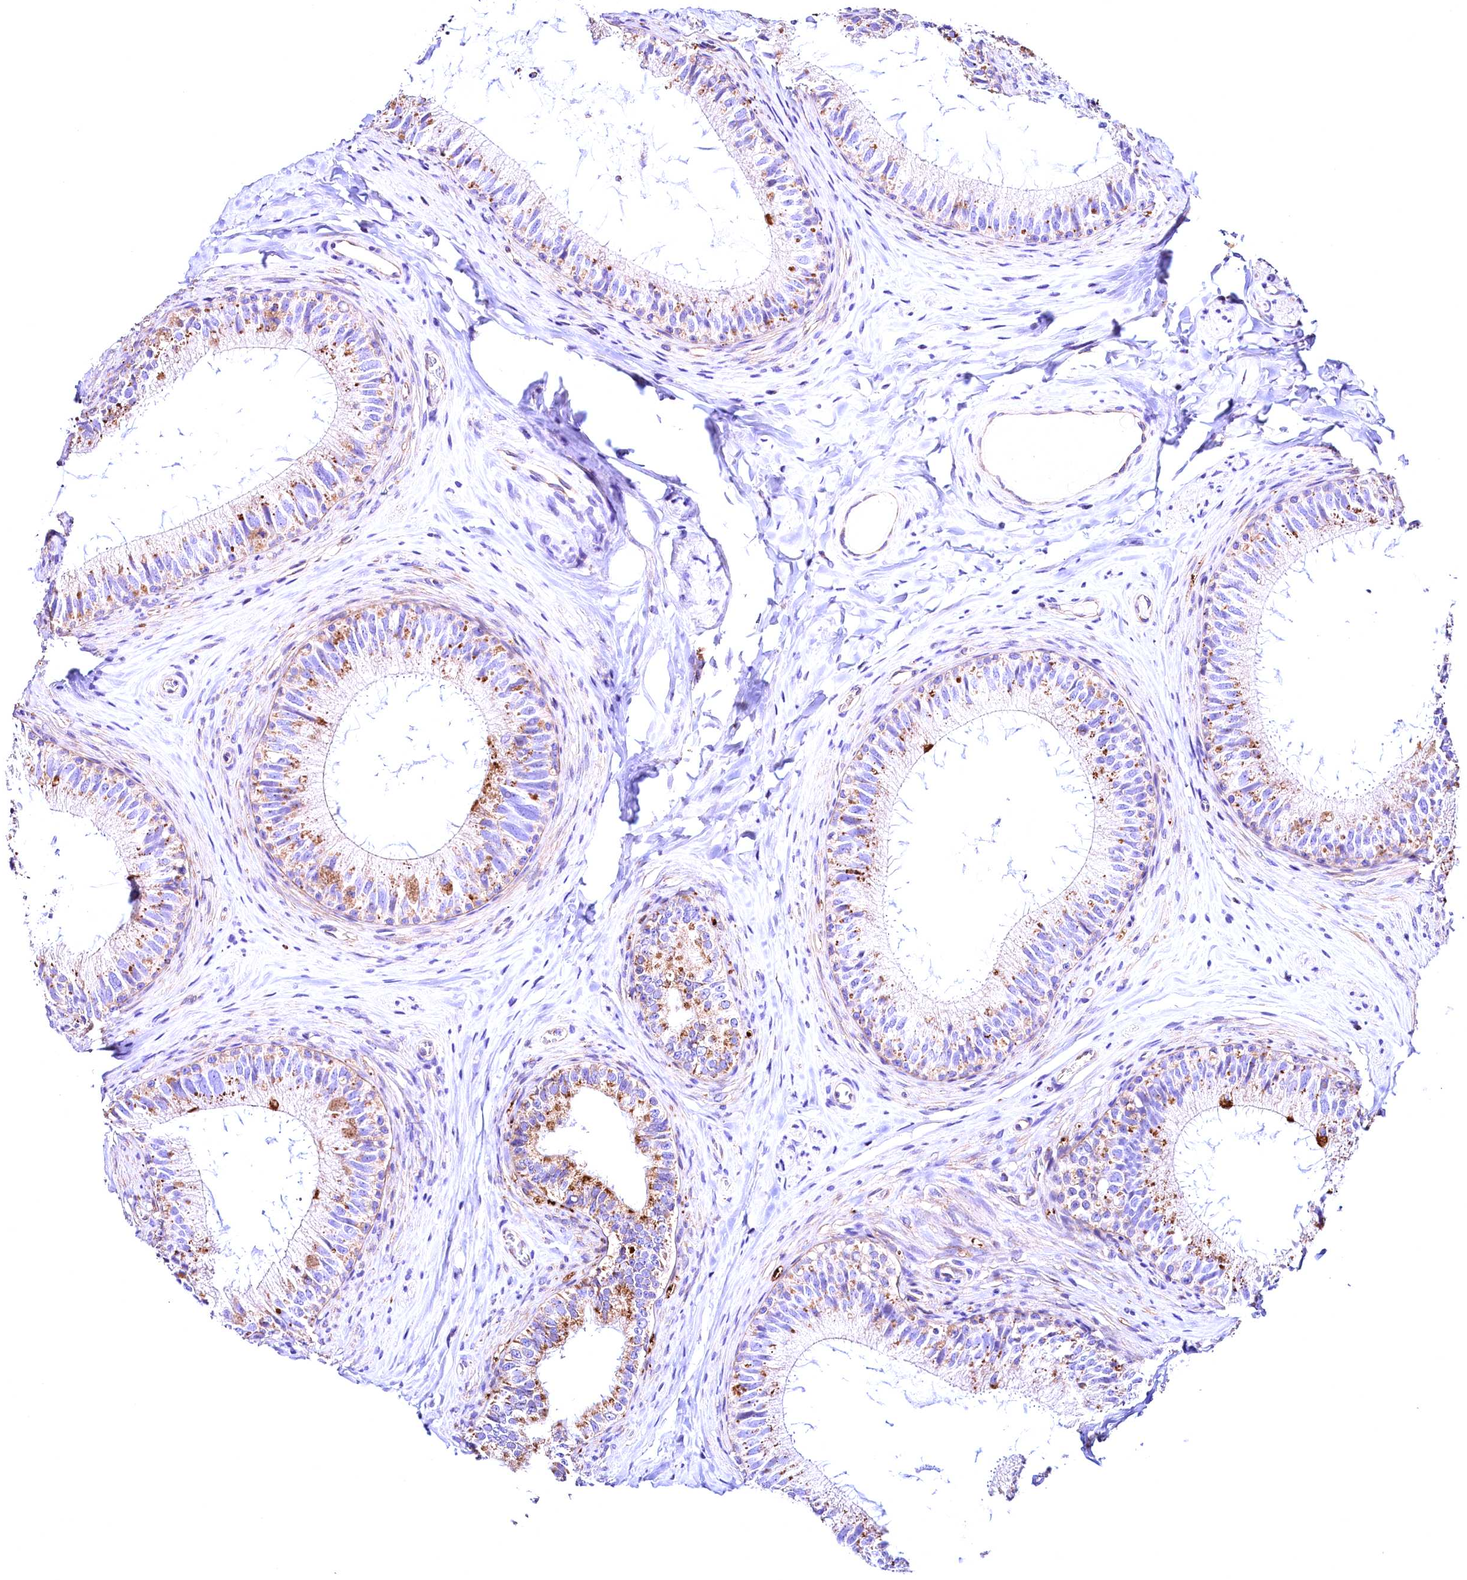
{"staining": {"intensity": "moderate", "quantity": "<25%", "location": "cytoplasmic/membranous"}, "tissue": "epididymis", "cell_type": "Glandular cells", "image_type": "normal", "snomed": [{"axis": "morphology", "description": "Normal tissue, NOS"}, {"axis": "topography", "description": "Epididymis"}], "caption": "Brown immunohistochemical staining in benign epididymis displays moderate cytoplasmic/membranous staining in approximately <25% of glandular cells.", "gene": "ACAA2", "patient": {"sex": "male", "age": 34}}